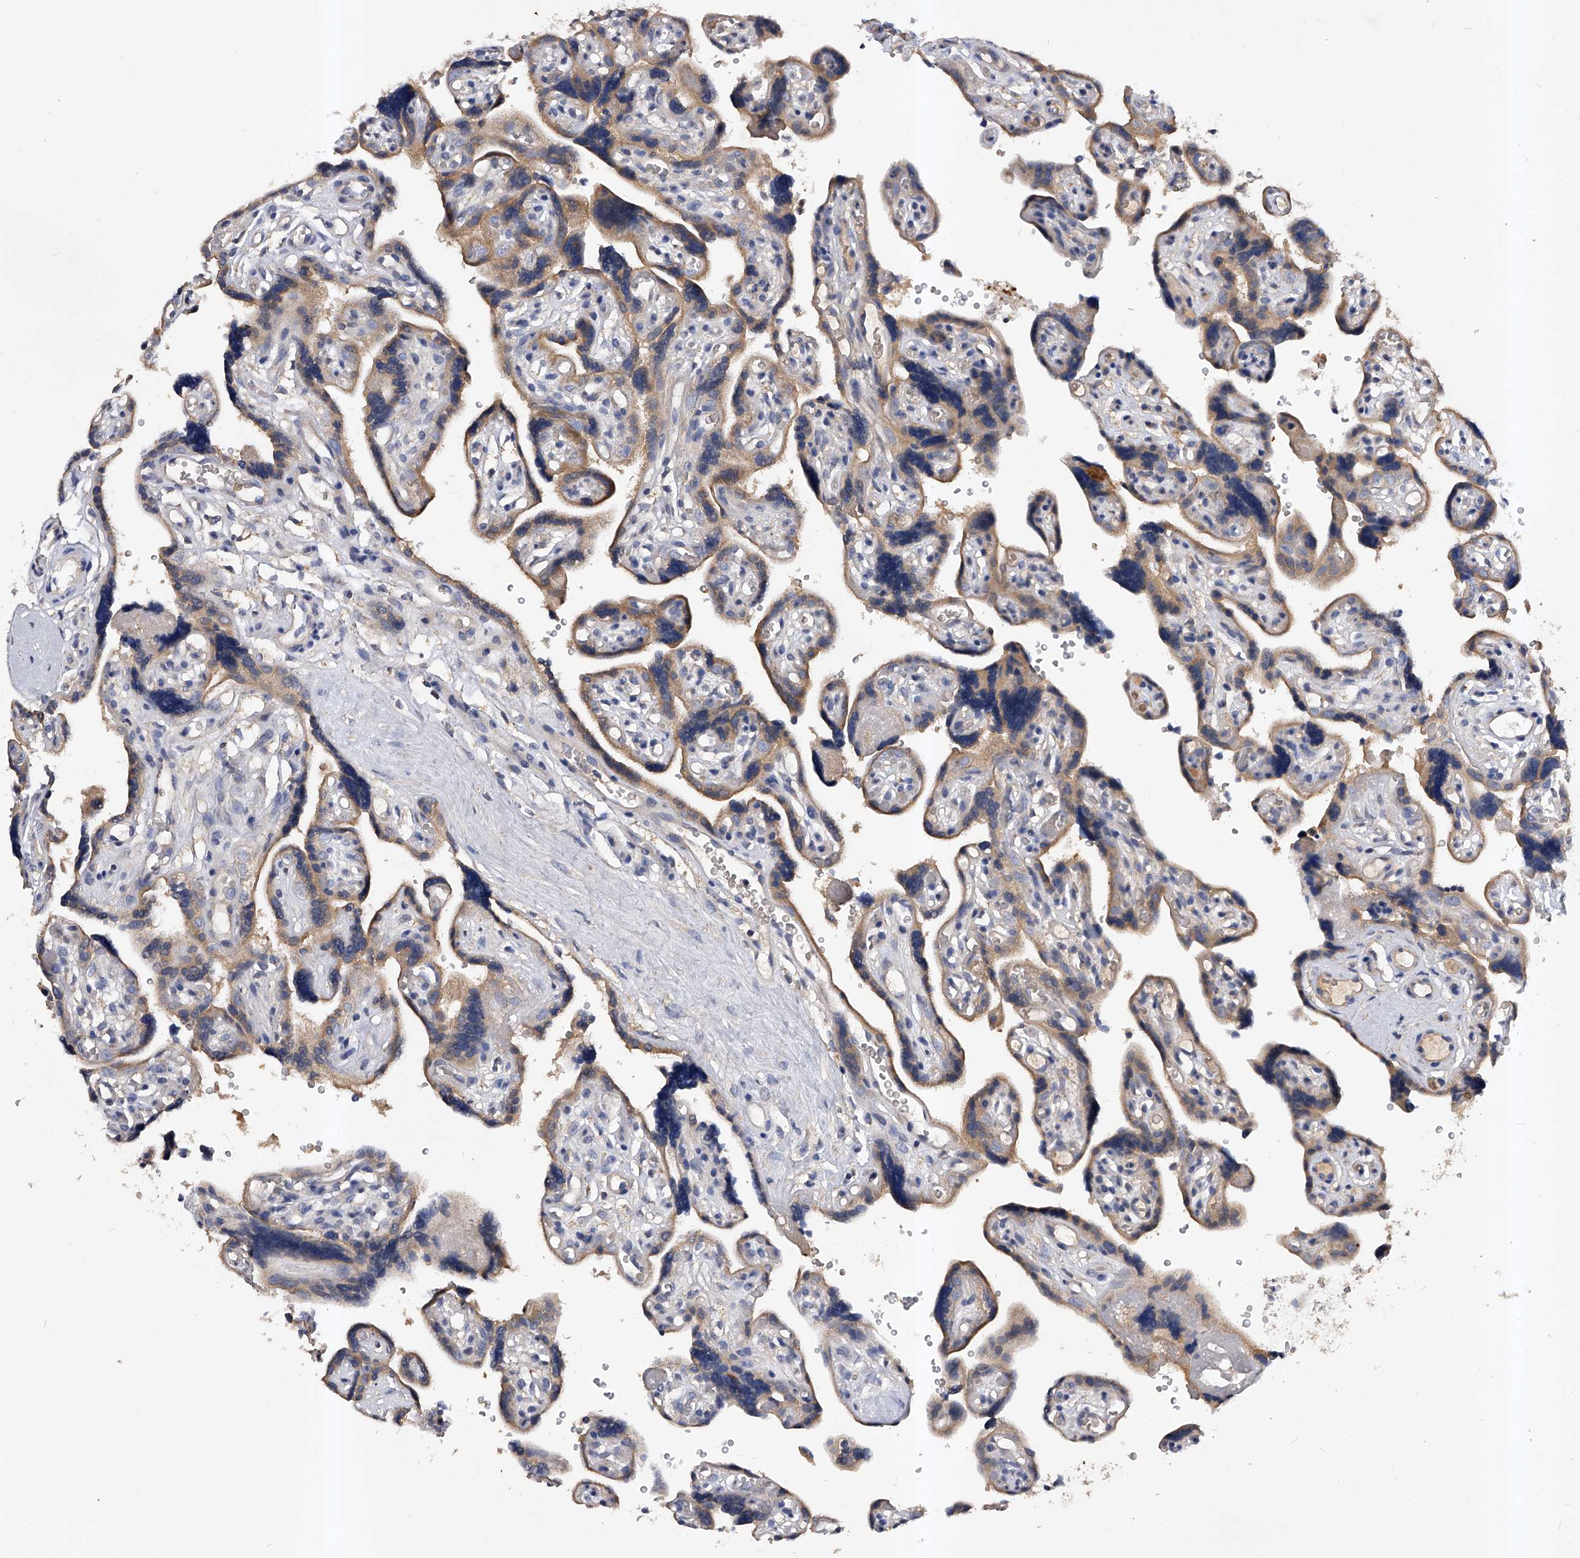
{"staining": {"intensity": "weak", "quantity": ">75%", "location": "cytoplasmic/membranous"}, "tissue": "placenta", "cell_type": "Decidual cells", "image_type": "normal", "snomed": [{"axis": "morphology", "description": "Normal tissue, NOS"}, {"axis": "topography", "description": "Placenta"}], "caption": "Placenta stained with immunohistochemistry (IHC) demonstrates weak cytoplasmic/membranous expression in about >75% of decidual cells.", "gene": "ARL4C", "patient": {"sex": "female", "age": 30}}